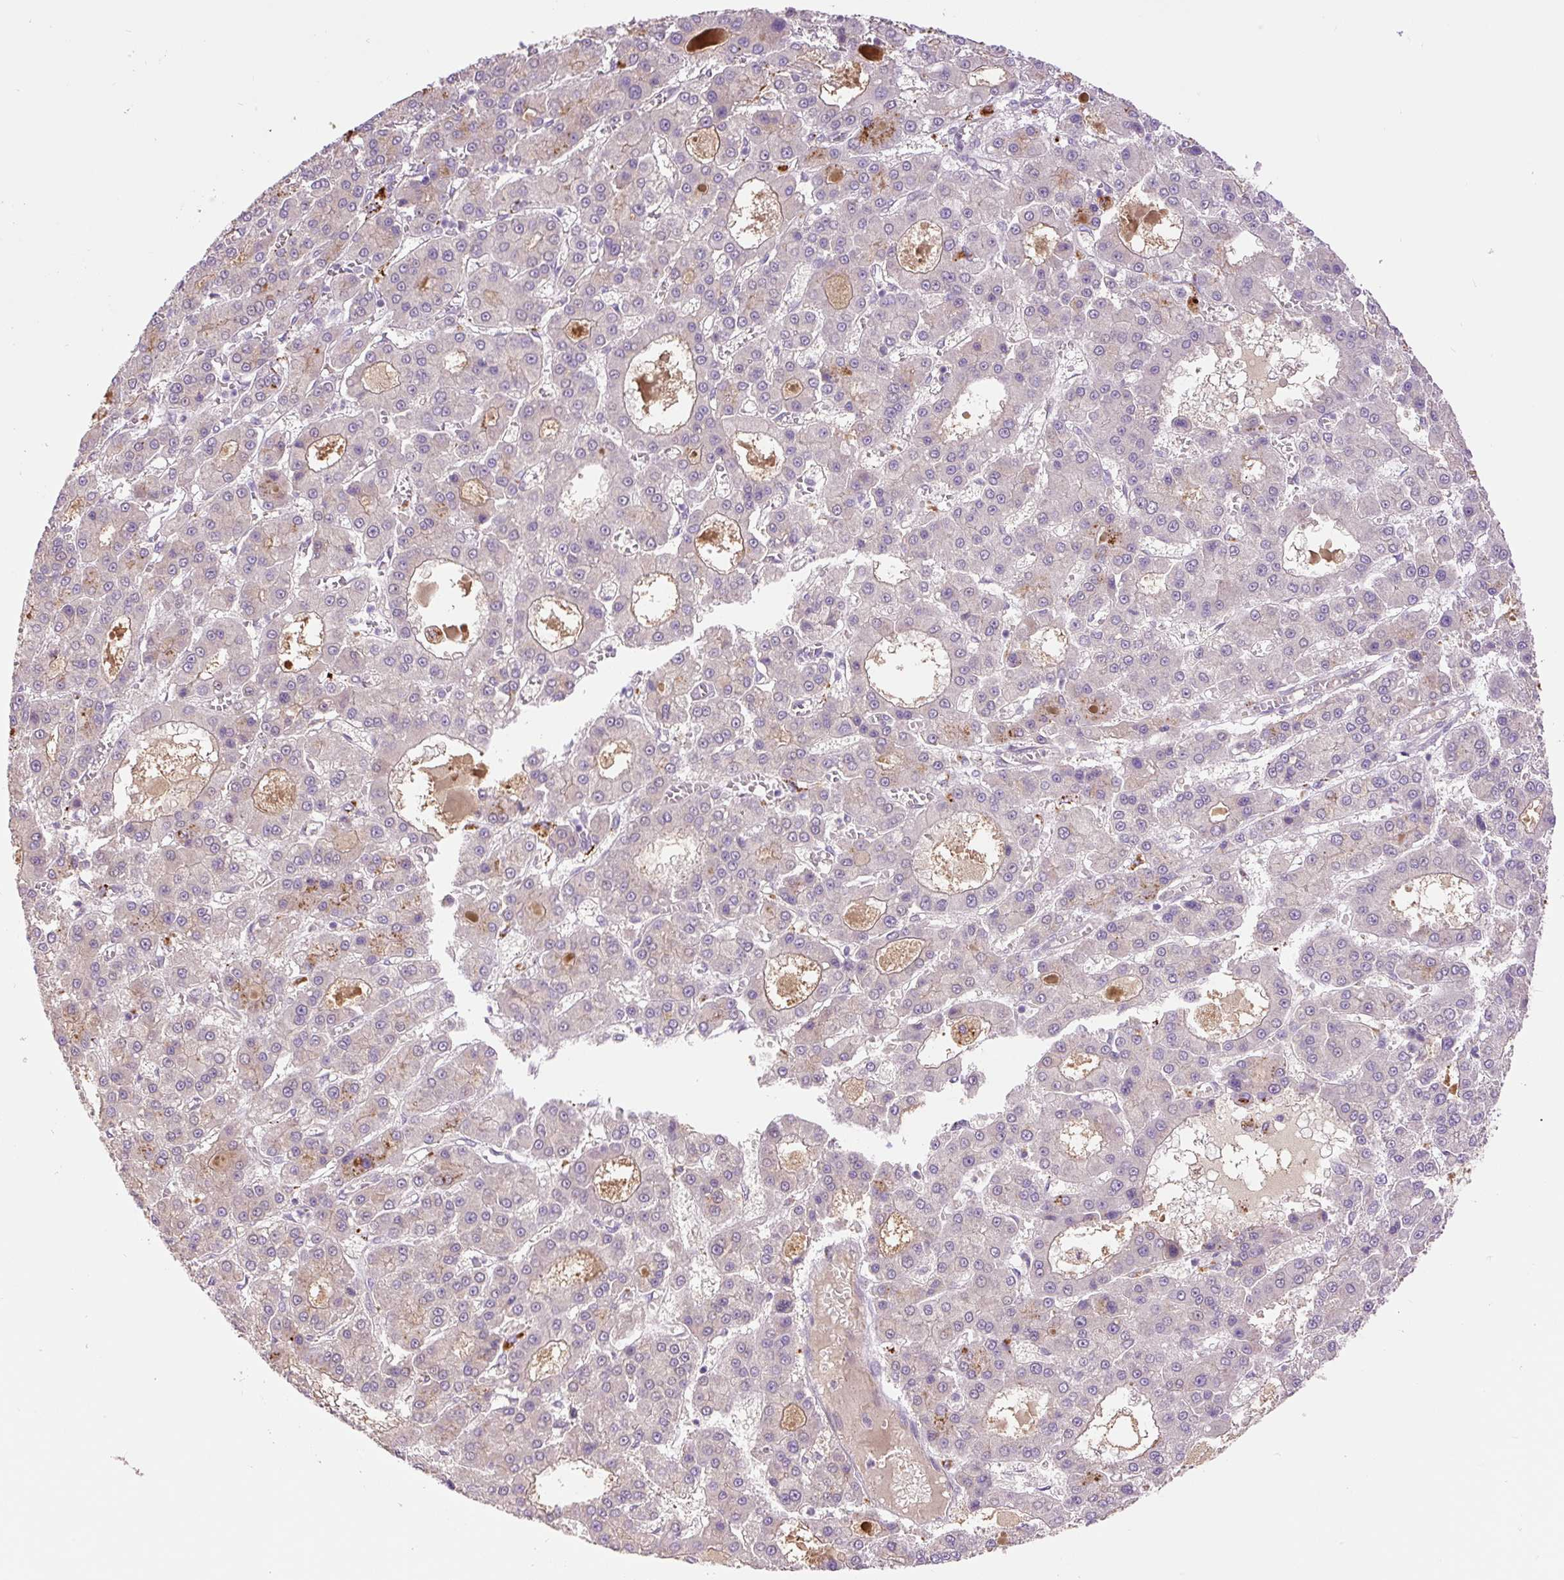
{"staining": {"intensity": "negative", "quantity": "none", "location": "none"}, "tissue": "liver cancer", "cell_type": "Tumor cells", "image_type": "cancer", "snomed": [{"axis": "morphology", "description": "Carcinoma, Hepatocellular, NOS"}, {"axis": "topography", "description": "Liver"}], "caption": "Immunohistochemistry (IHC) of human hepatocellular carcinoma (liver) demonstrates no expression in tumor cells.", "gene": "HABP4", "patient": {"sex": "male", "age": 70}}